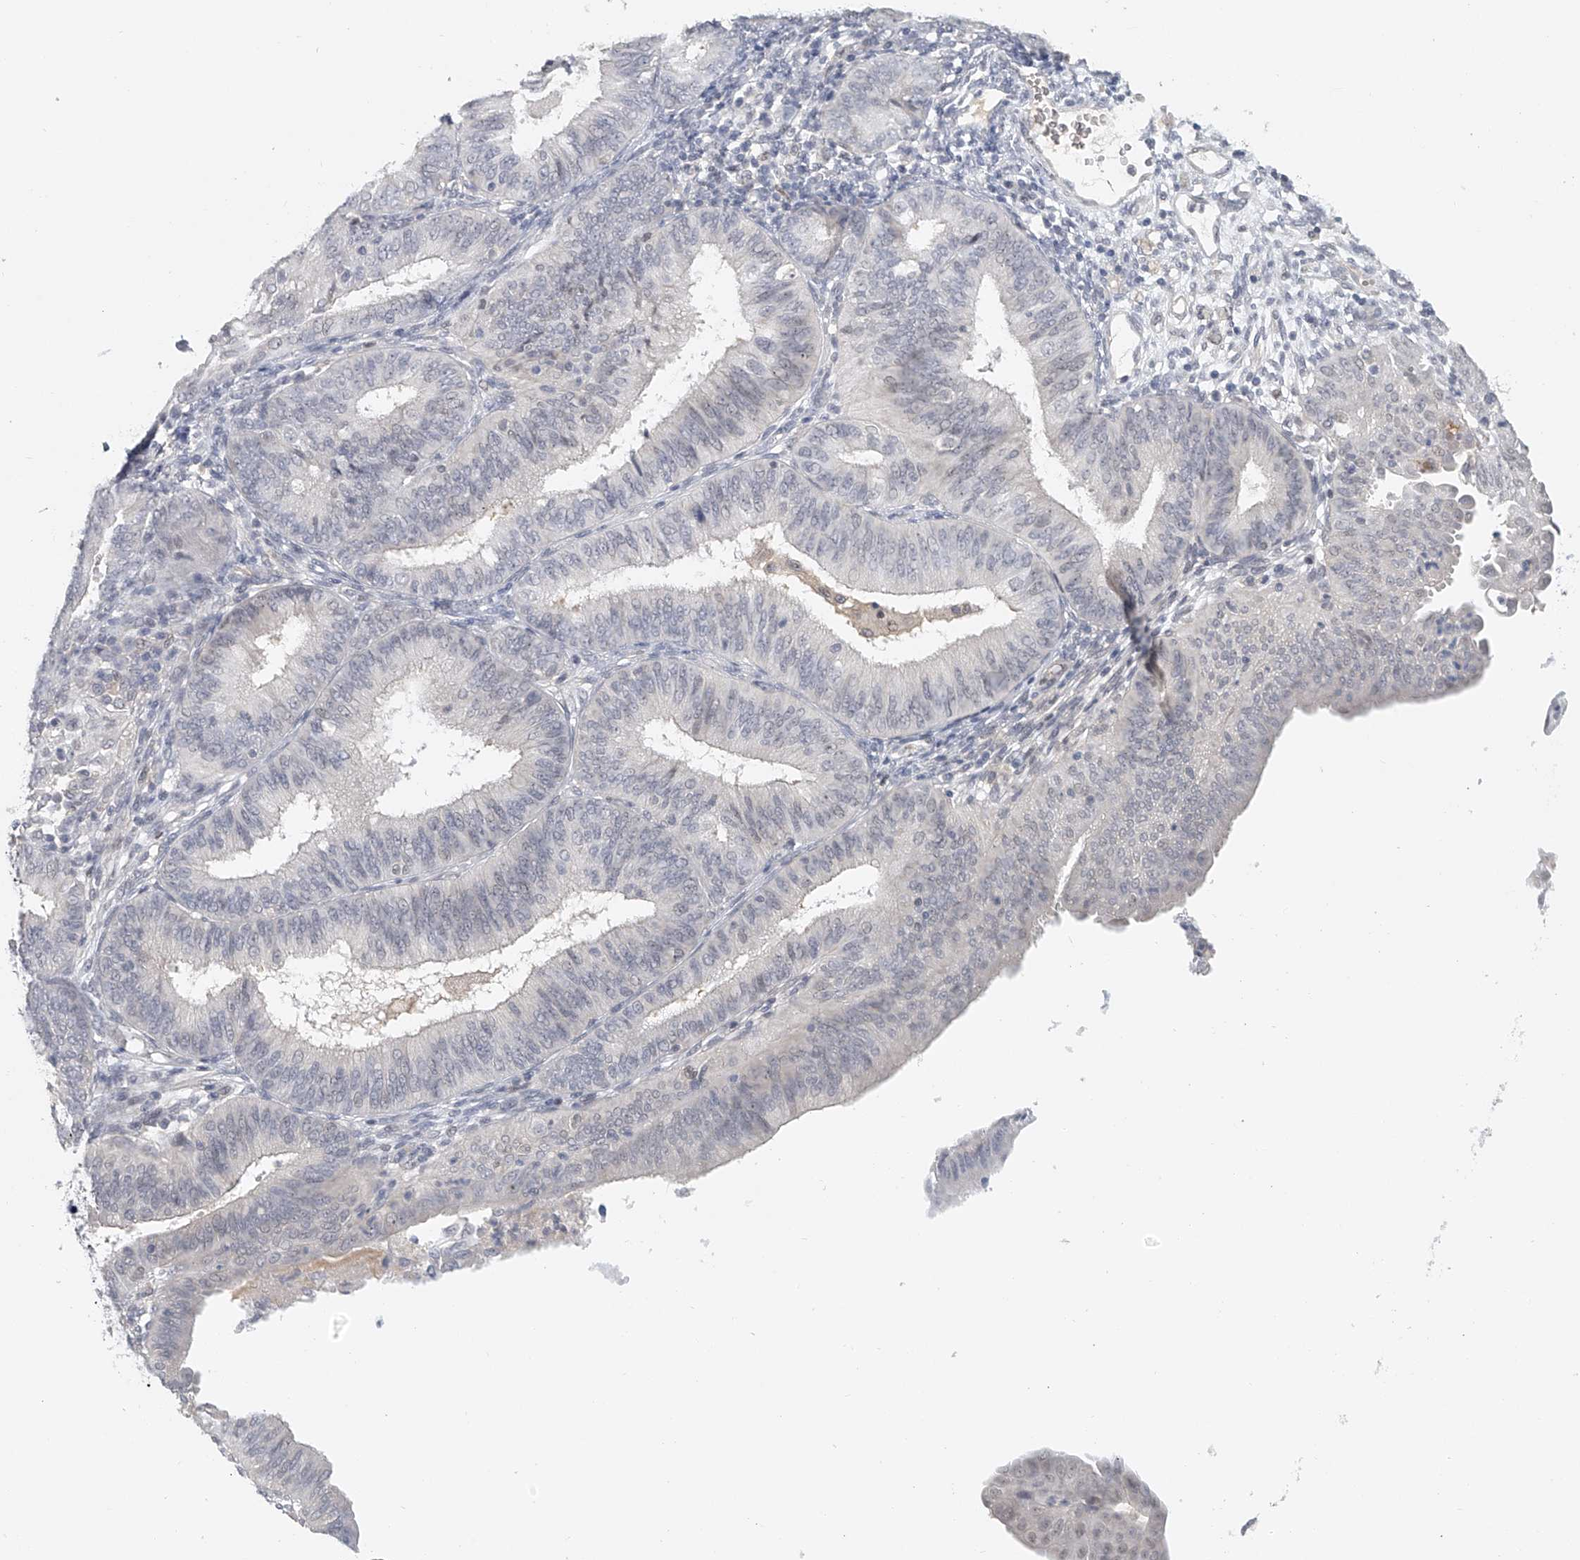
{"staining": {"intensity": "negative", "quantity": "none", "location": "none"}, "tissue": "endometrial cancer", "cell_type": "Tumor cells", "image_type": "cancer", "snomed": [{"axis": "morphology", "description": "Adenocarcinoma, NOS"}, {"axis": "topography", "description": "Endometrium"}], "caption": "The IHC micrograph has no significant expression in tumor cells of adenocarcinoma (endometrial) tissue. (DAB immunohistochemistry visualized using brightfield microscopy, high magnification).", "gene": "DDX43", "patient": {"sex": "female", "age": 51}}